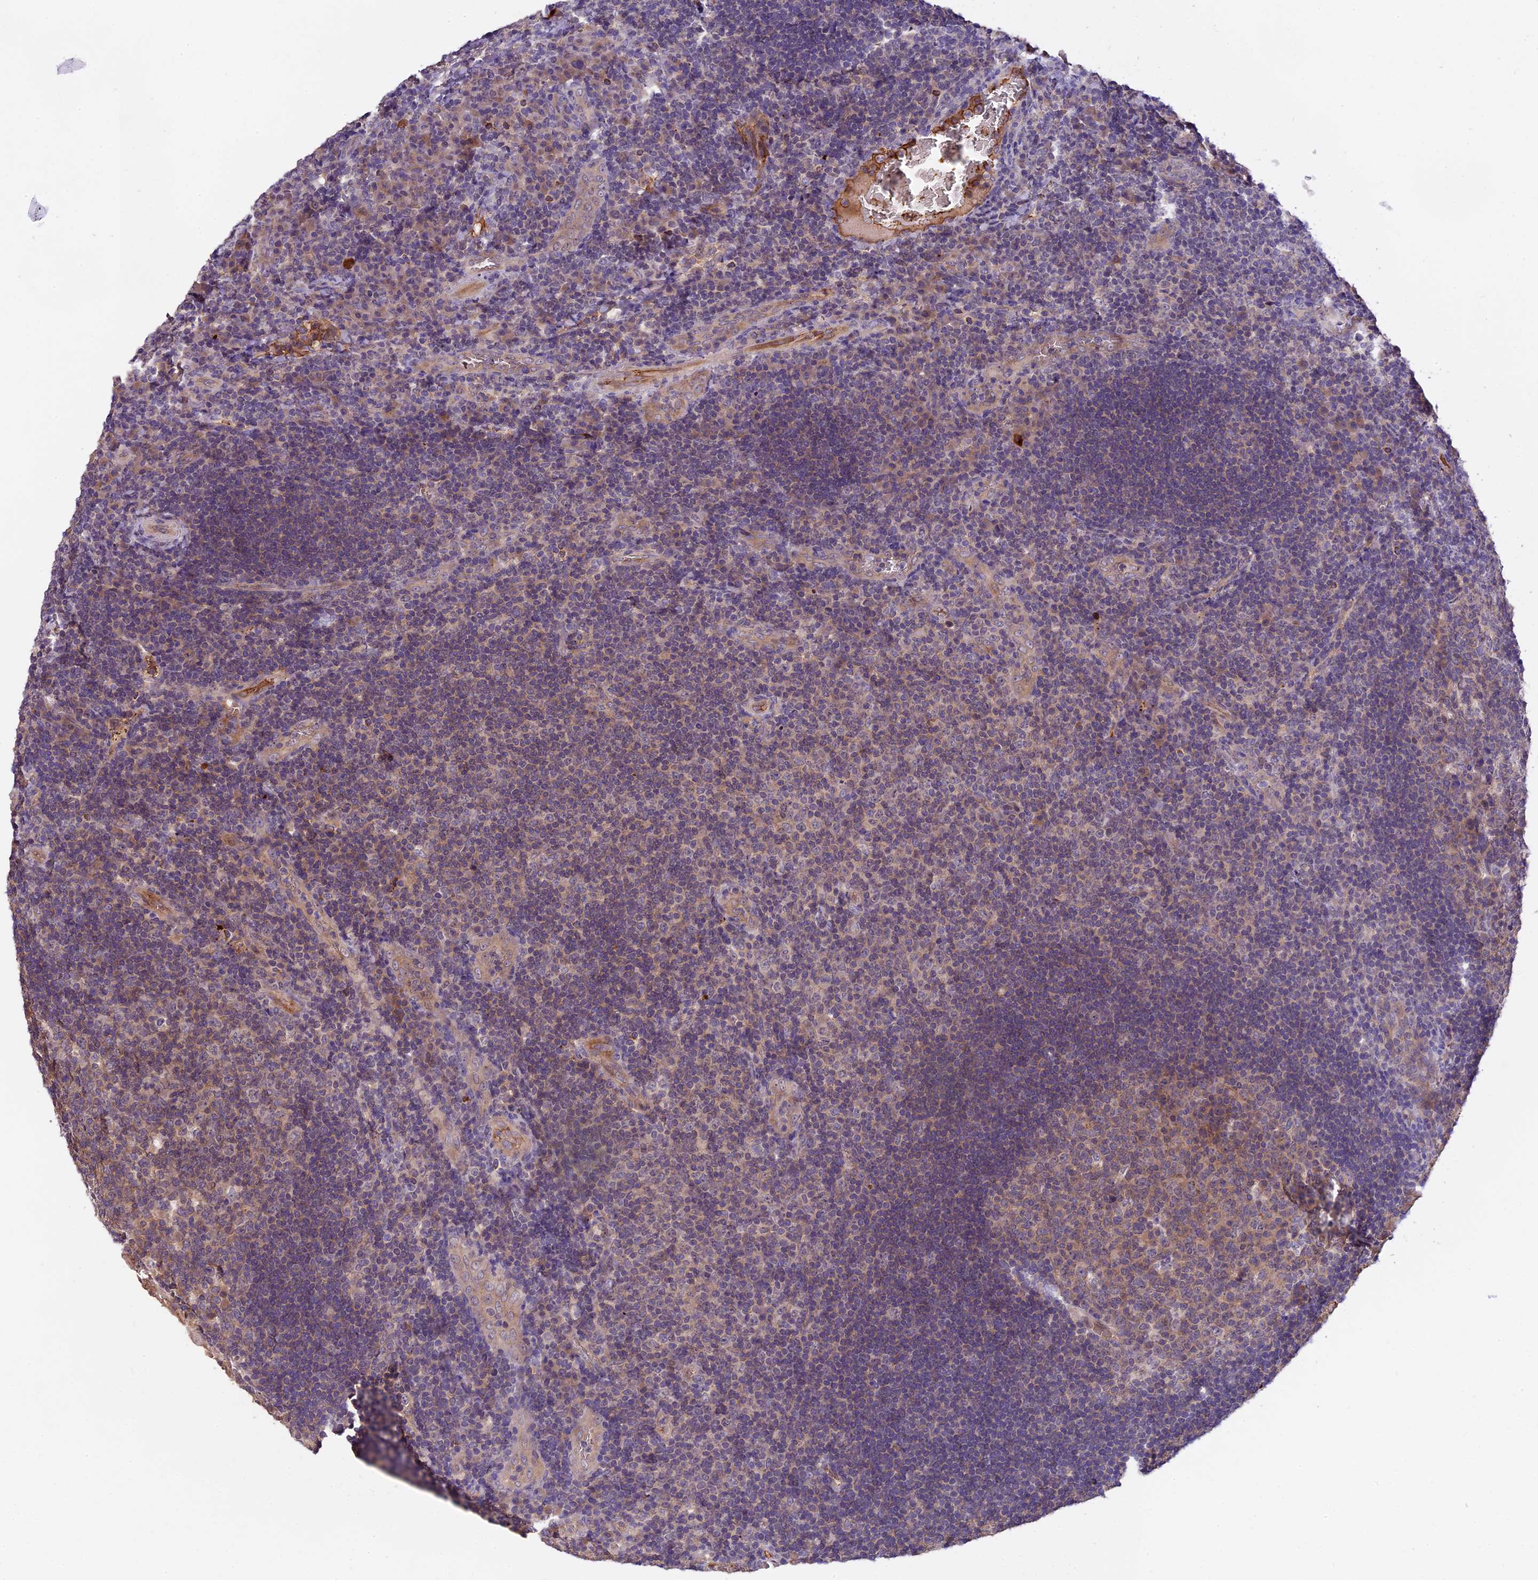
{"staining": {"intensity": "weak", "quantity": ">75%", "location": "cytoplasmic/membranous"}, "tissue": "tonsil", "cell_type": "Germinal center cells", "image_type": "normal", "snomed": [{"axis": "morphology", "description": "Normal tissue, NOS"}, {"axis": "topography", "description": "Tonsil"}], "caption": "Human tonsil stained for a protein (brown) exhibits weak cytoplasmic/membranous positive expression in about >75% of germinal center cells.", "gene": "PHAF1", "patient": {"sex": "male", "age": 17}}